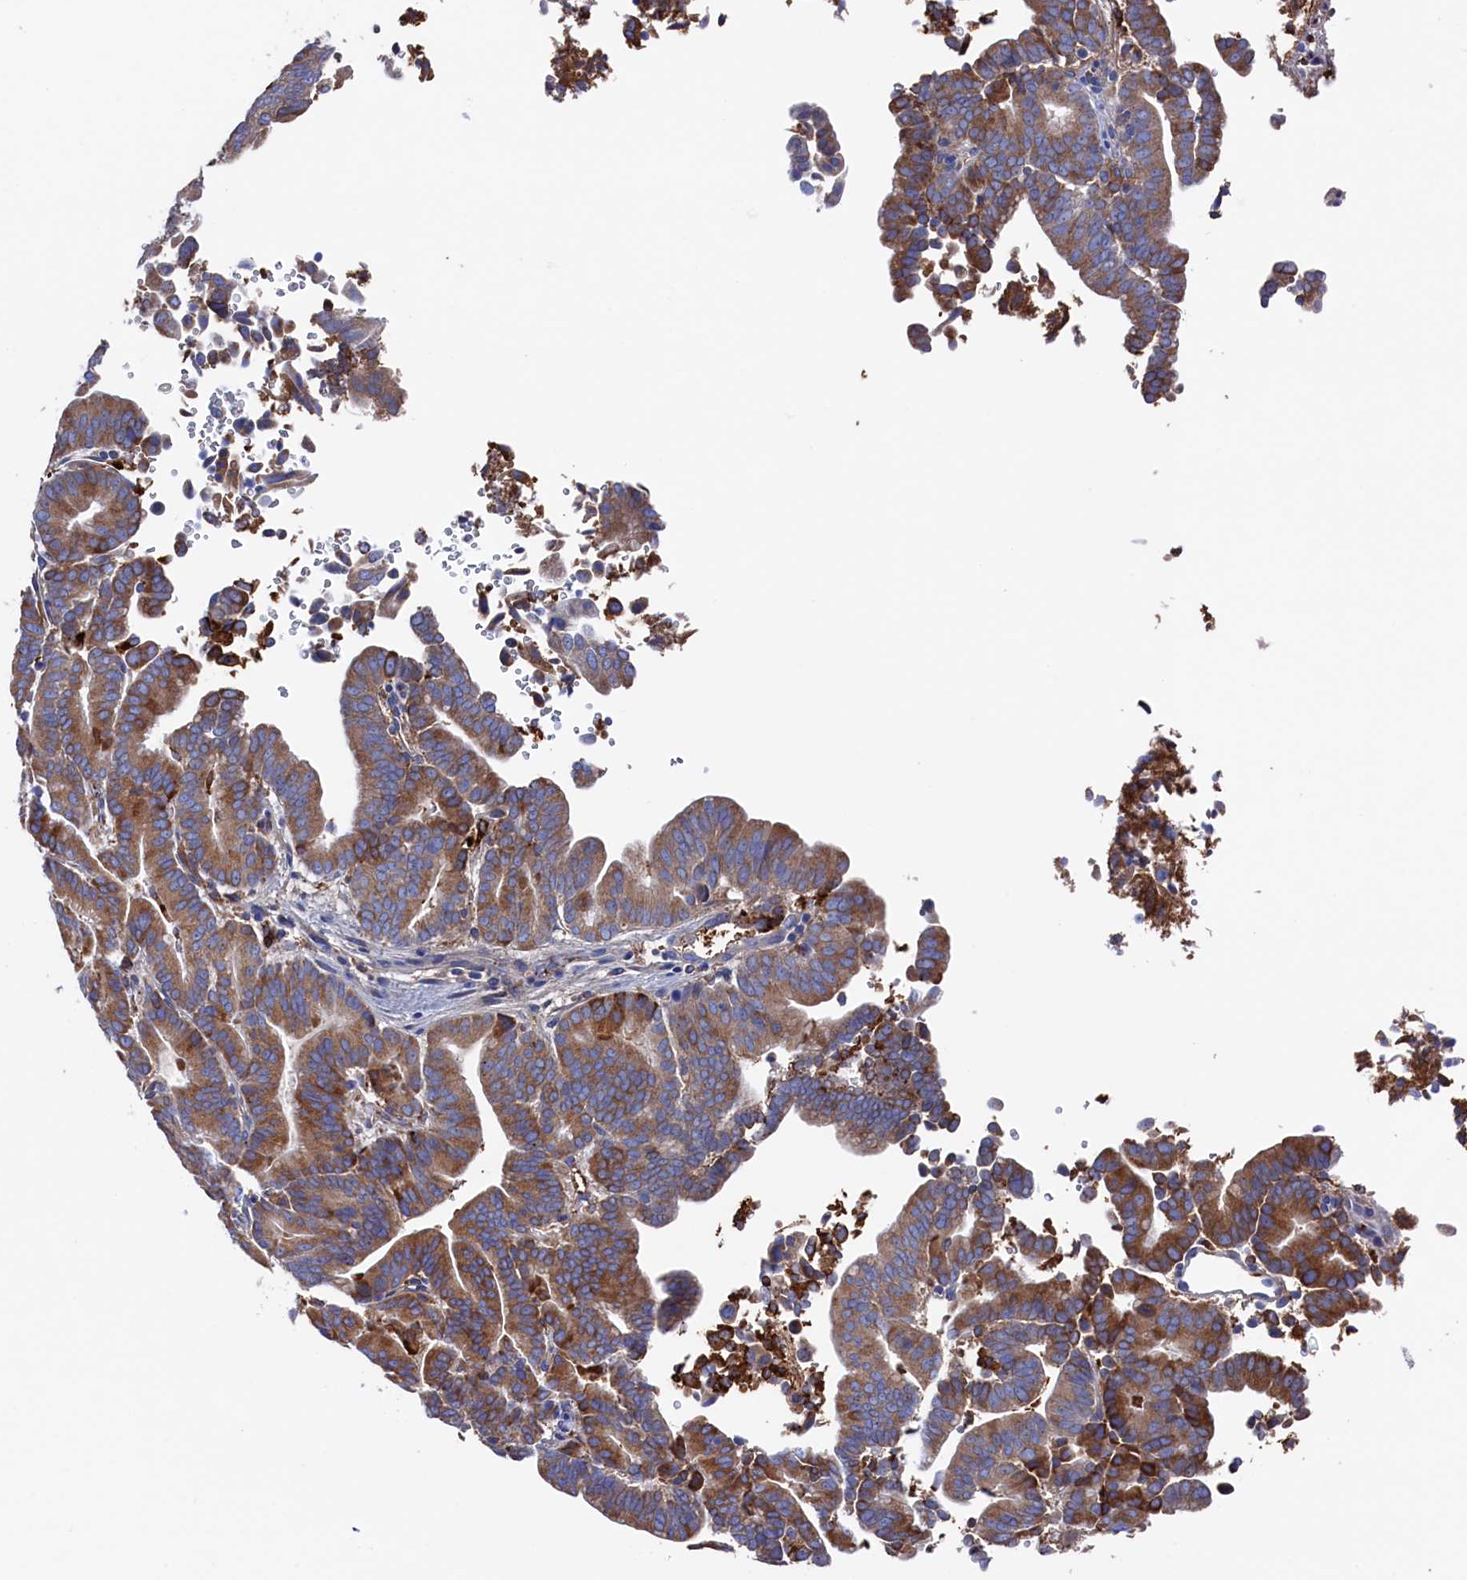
{"staining": {"intensity": "moderate", "quantity": ">75%", "location": "cytoplasmic/membranous"}, "tissue": "liver cancer", "cell_type": "Tumor cells", "image_type": "cancer", "snomed": [{"axis": "morphology", "description": "Cholangiocarcinoma"}, {"axis": "topography", "description": "Liver"}], "caption": "Liver cancer (cholangiocarcinoma) was stained to show a protein in brown. There is medium levels of moderate cytoplasmic/membranous positivity in about >75% of tumor cells.", "gene": "C12orf73", "patient": {"sex": "female", "age": 75}}